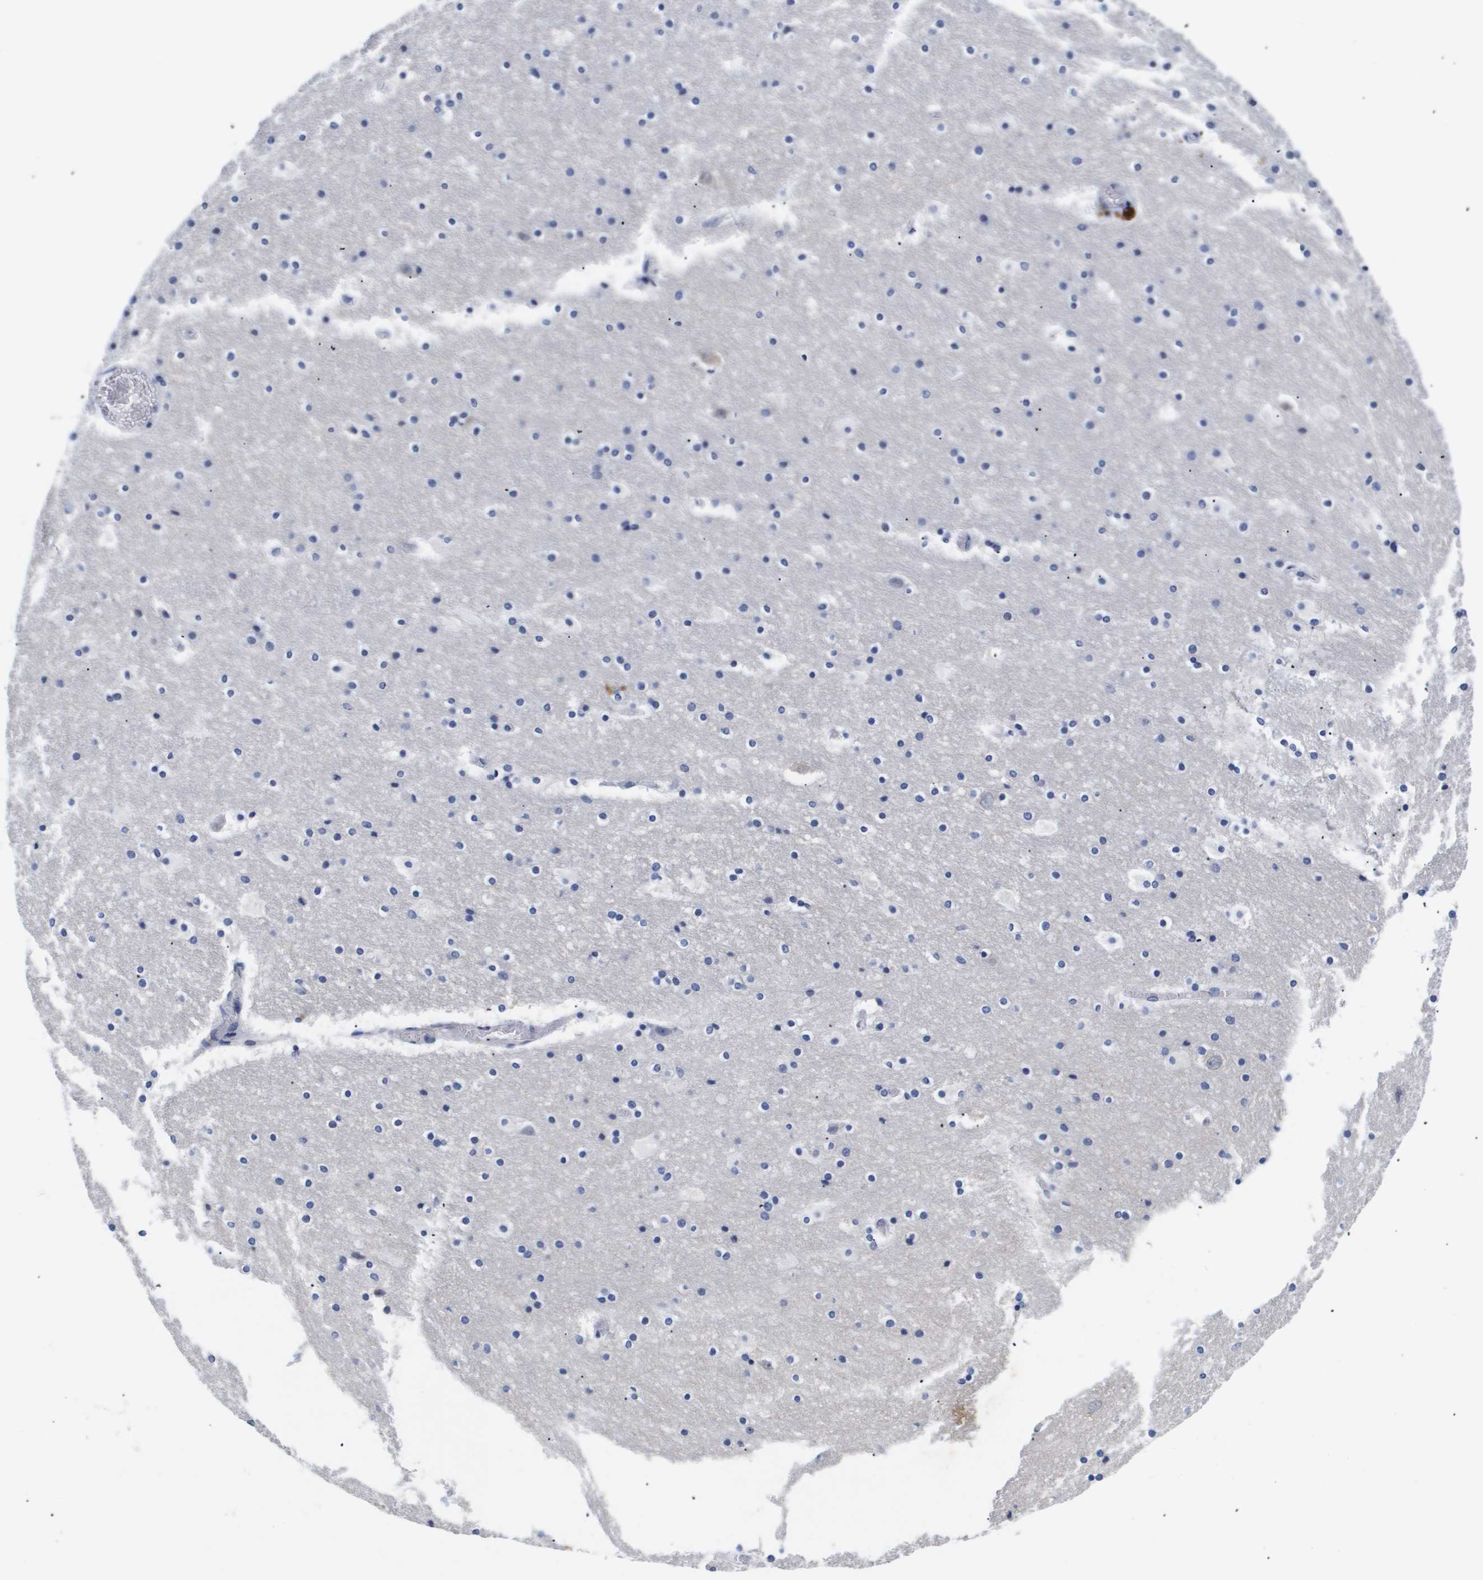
{"staining": {"intensity": "negative", "quantity": "none", "location": "none"}, "tissue": "hippocampus", "cell_type": "Glial cells", "image_type": "normal", "snomed": [{"axis": "morphology", "description": "Normal tissue, NOS"}, {"axis": "topography", "description": "Hippocampus"}], "caption": "The histopathology image reveals no staining of glial cells in benign hippocampus.", "gene": "ATP6V0A4", "patient": {"sex": "male", "age": 45}}